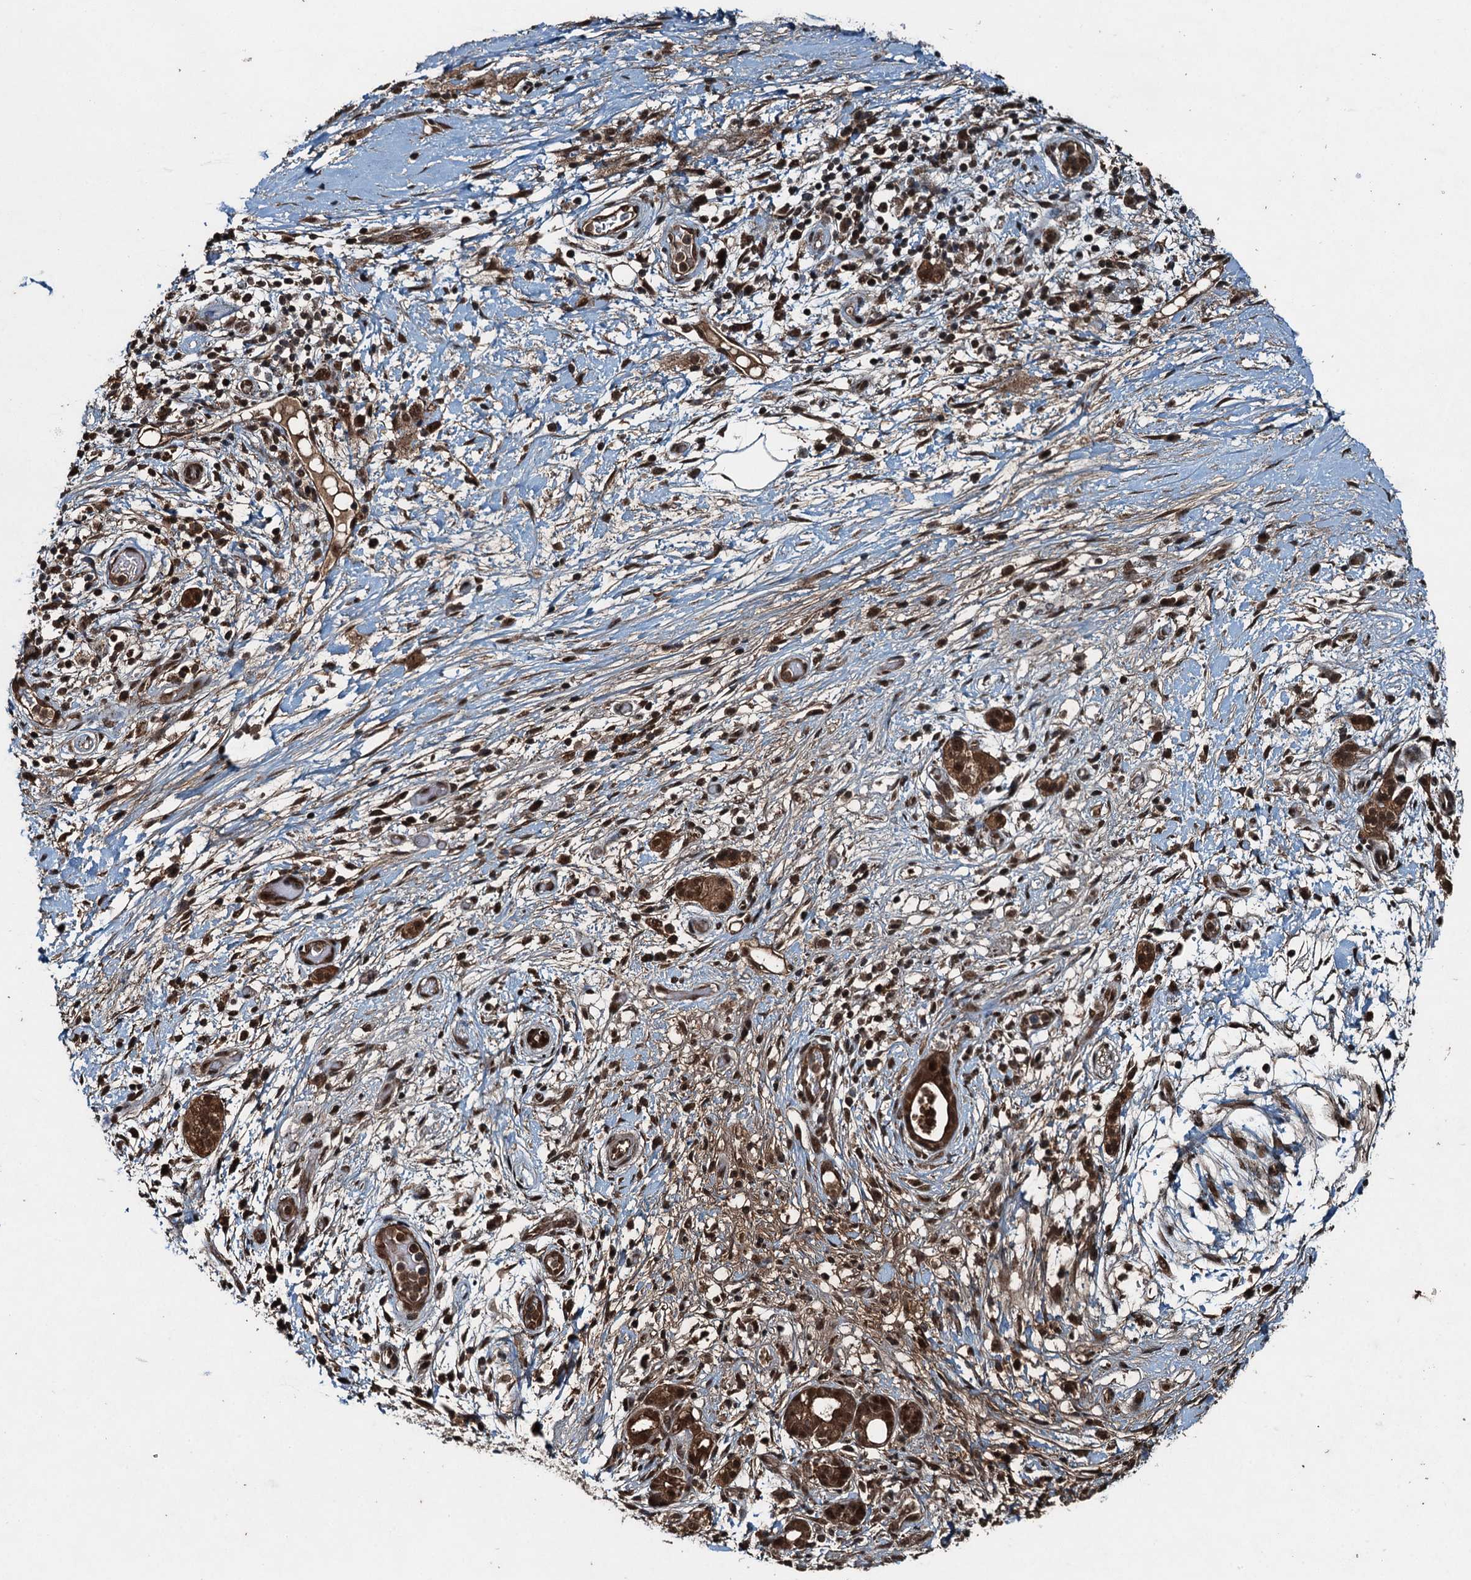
{"staining": {"intensity": "strong", "quantity": ">75%", "location": "cytoplasmic/membranous,nuclear"}, "tissue": "pancreatic cancer", "cell_type": "Tumor cells", "image_type": "cancer", "snomed": [{"axis": "morphology", "description": "Adenocarcinoma, NOS"}, {"axis": "topography", "description": "Pancreas"}], "caption": "Protein expression analysis of pancreatic cancer (adenocarcinoma) demonstrates strong cytoplasmic/membranous and nuclear positivity in approximately >75% of tumor cells.", "gene": "UBXN6", "patient": {"sex": "female", "age": 73}}